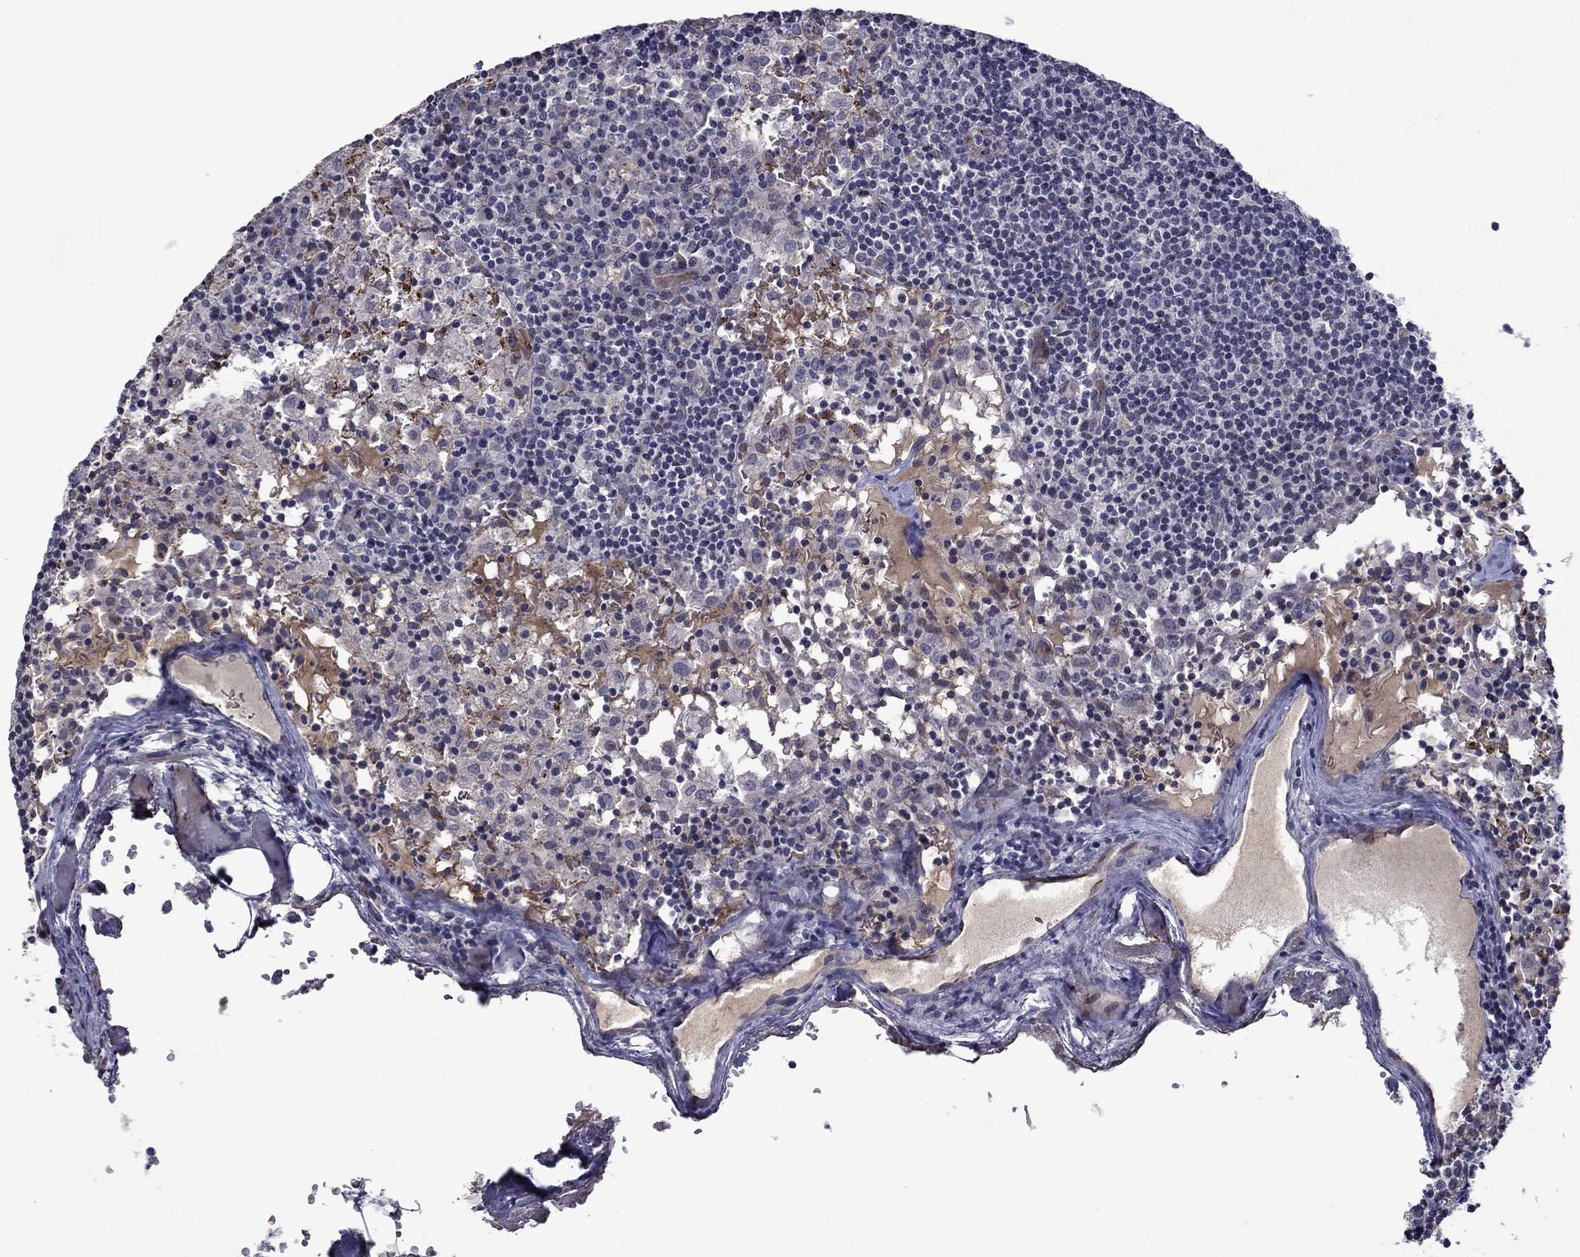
{"staining": {"intensity": "negative", "quantity": "none", "location": "none"}, "tissue": "lymph node", "cell_type": "Non-germinal center cells", "image_type": "normal", "snomed": [{"axis": "morphology", "description": "Normal tissue, NOS"}, {"axis": "topography", "description": "Lymph node"}], "caption": "This is a photomicrograph of immunohistochemistry staining of normal lymph node, which shows no staining in non-germinal center cells. (DAB (3,3'-diaminobenzidine) immunohistochemistry, high magnification).", "gene": "SLITRK1", "patient": {"sex": "male", "age": 62}}